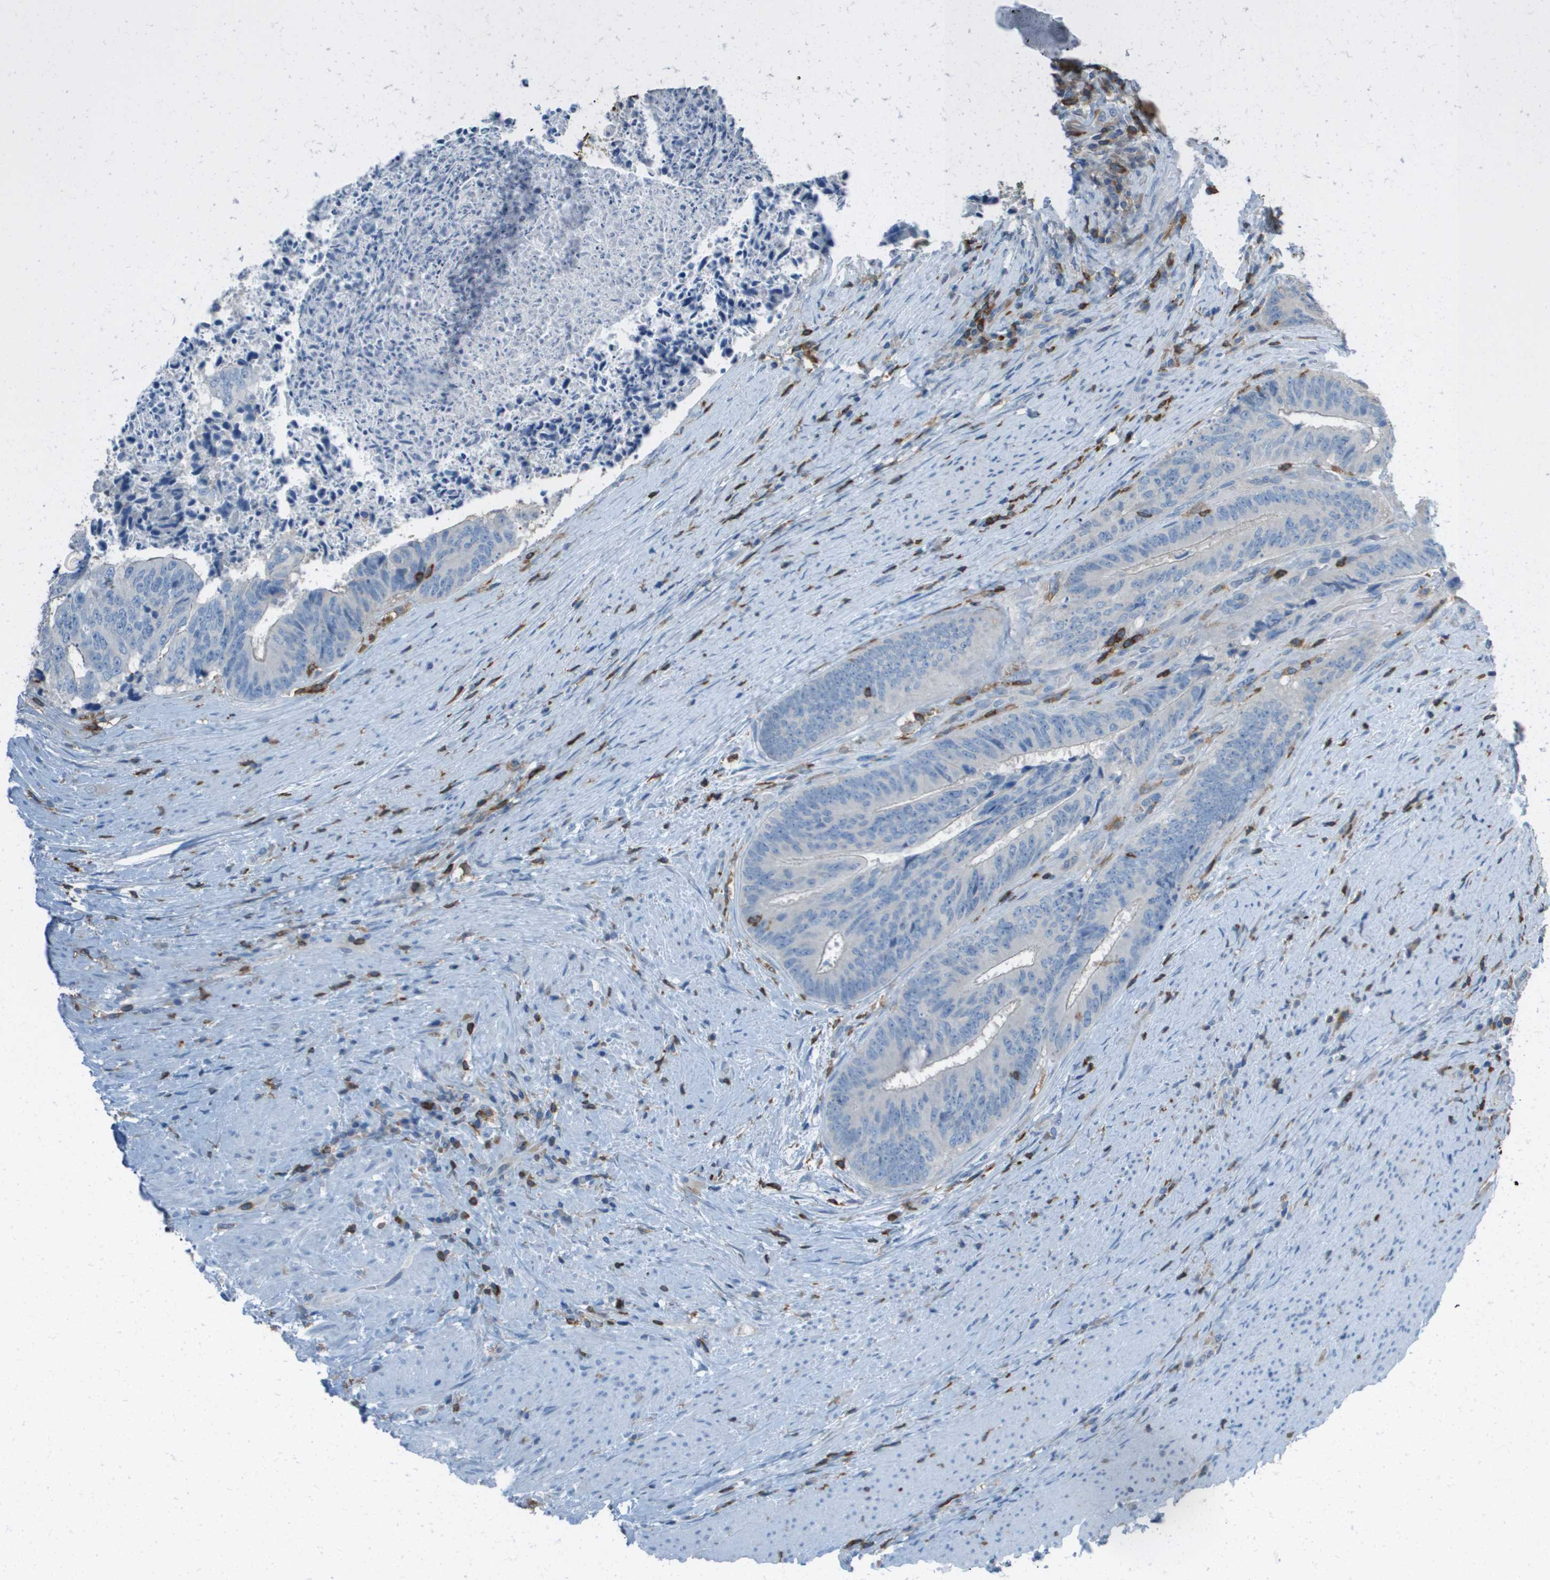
{"staining": {"intensity": "negative", "quantity": "none", "location": "none"}, "tissue": "colorectal cancer", "cell_type": "Tumor cells", "image_type": "cancer", "snomed": [{"axis": "morphology", "description": "Adenocarcinoma, NOS"}, {"axis": "topography", "description": "Rectum"}], "caption": "Colorectal adenocarcinoma was stained to show a protein in brown. There is no significant expression in tumor cells.", "gene": "APBB1IP", "patient": {"sex": "male", "age": 72}}